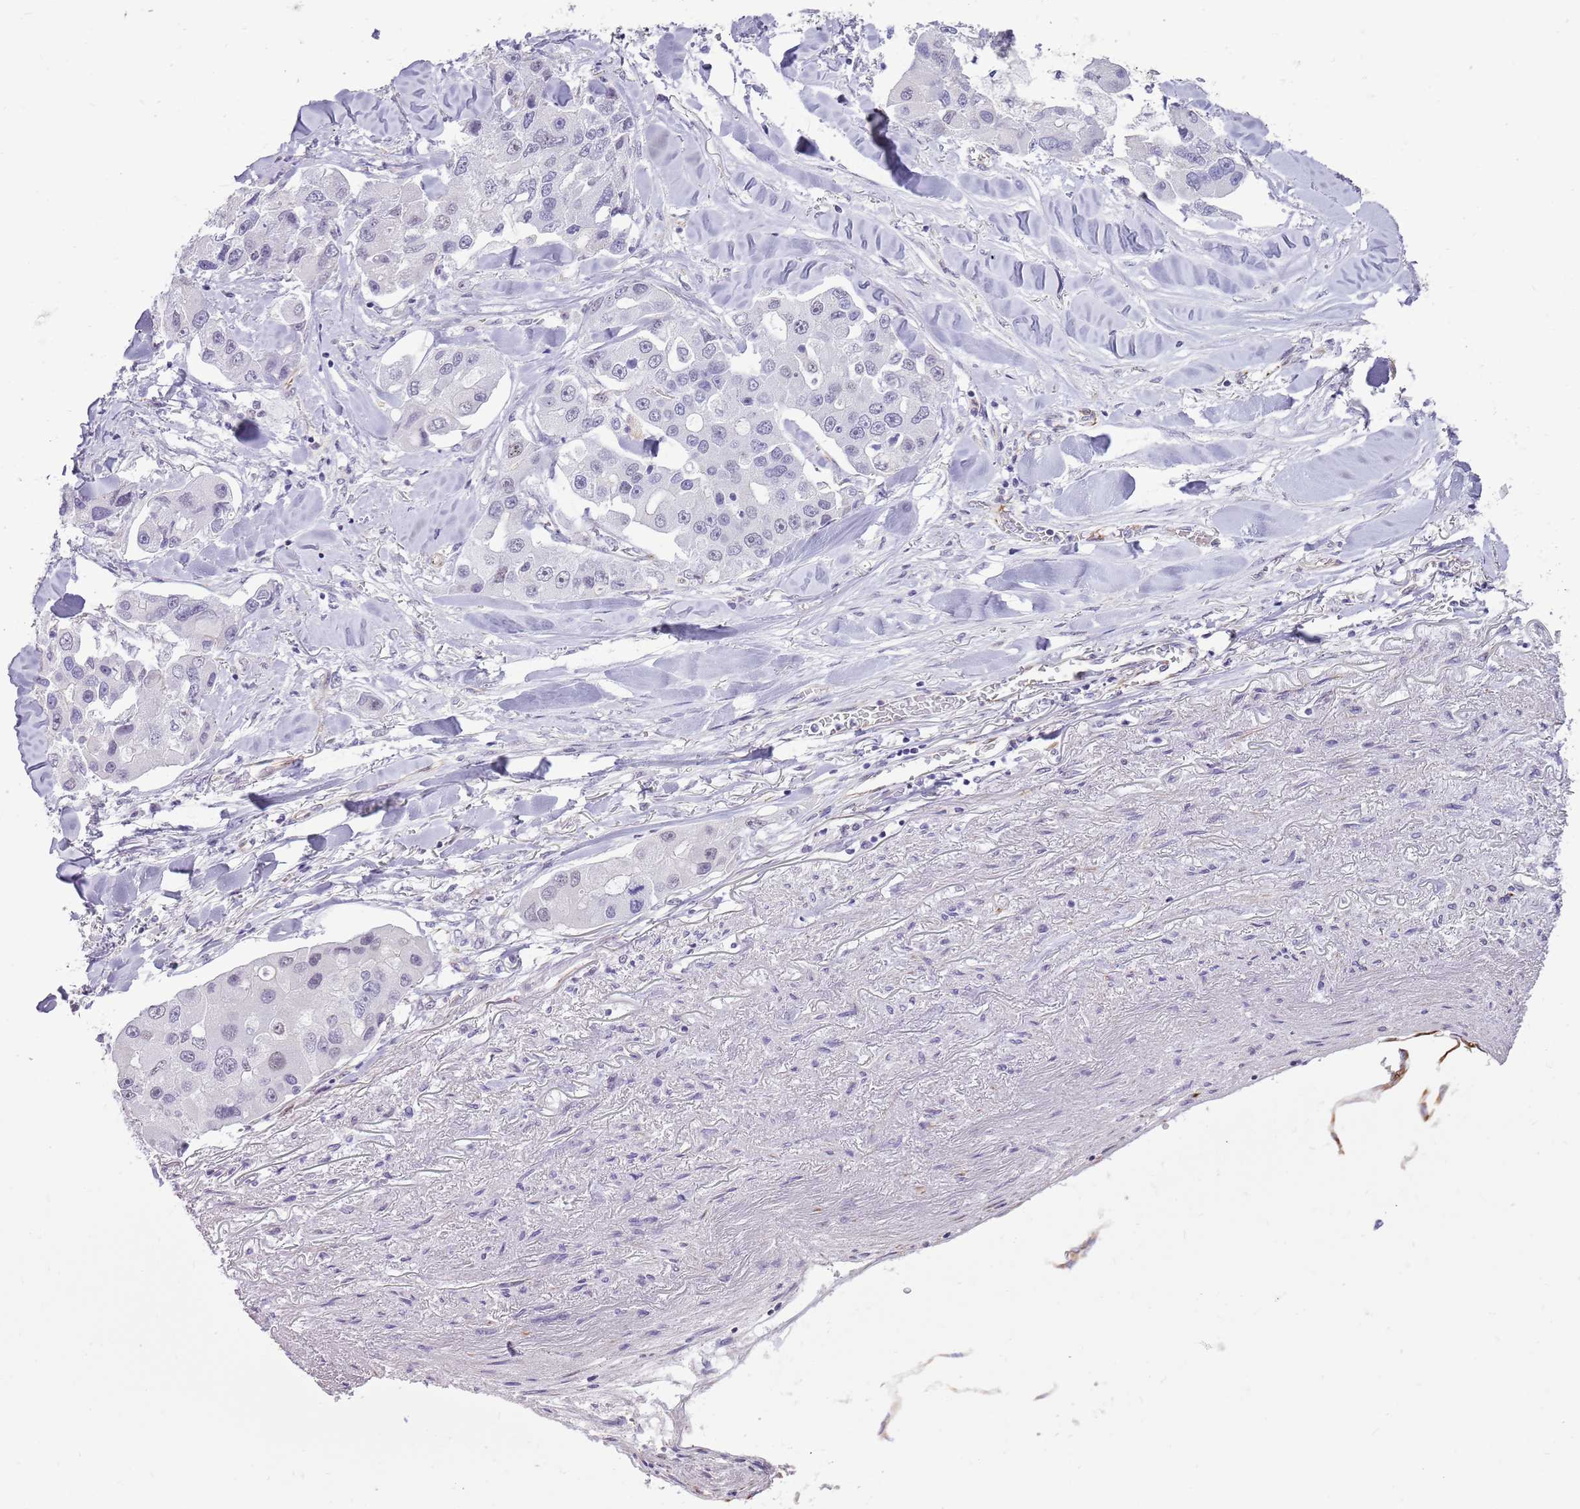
{"staining": {"intensity": "negative", "quantity": "none", "location": "none"}, "tissue": "lung cancer", "cell_type": "Tumor cells", "image_type": "cancer", "snomed": [{"axis": "morphology", "description": "Adenocarcinoma, NOS"}, {"axis": "topography", "description": "Lung"}], "caption": "Immunohistochemistry (IHC) micrograph of lung adenocarcinoma stained for a protein (brown), which shows no positivity in tumor cells.", "gene": "NBPF3", "patient": {"sex": "female", "age": 54}}